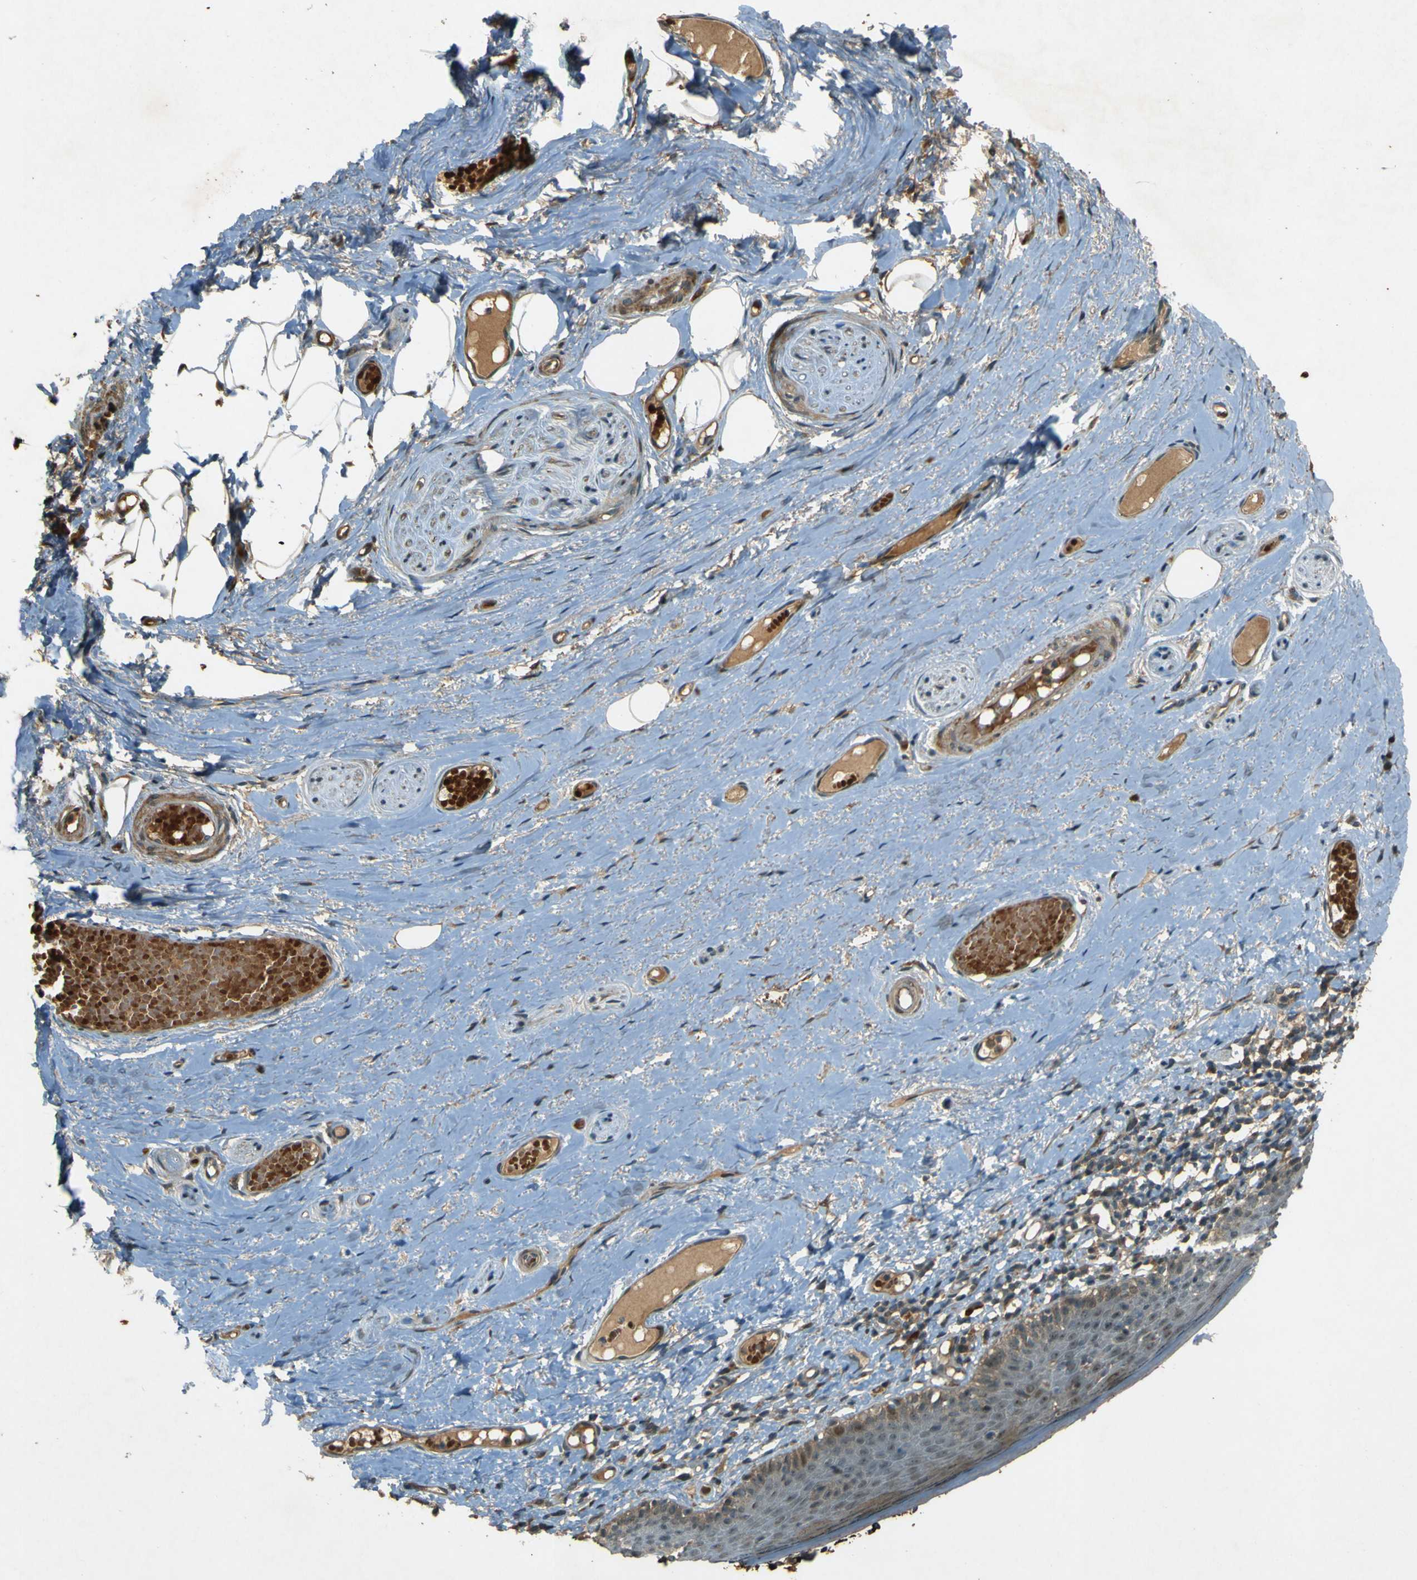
{"staining": {"intensity": "negative", "quantity": "none", "location": "none"}, "tissue": "skin", "cell_type": "Epidermal cells", "image_type": "normal", "snomed": [{"axis": "morphology", "description": "Normal tissue, NOS"}, {"axis": "topography", "description": "Vulva"}], "caption": "Immunohistochemistry (IHC) micrograph of normal skin stained for a protein (brown), which exhibits no positivity in epidermal cells.", "gene": "MPDZ", "patient": {"sex": "female", "age": 54}}